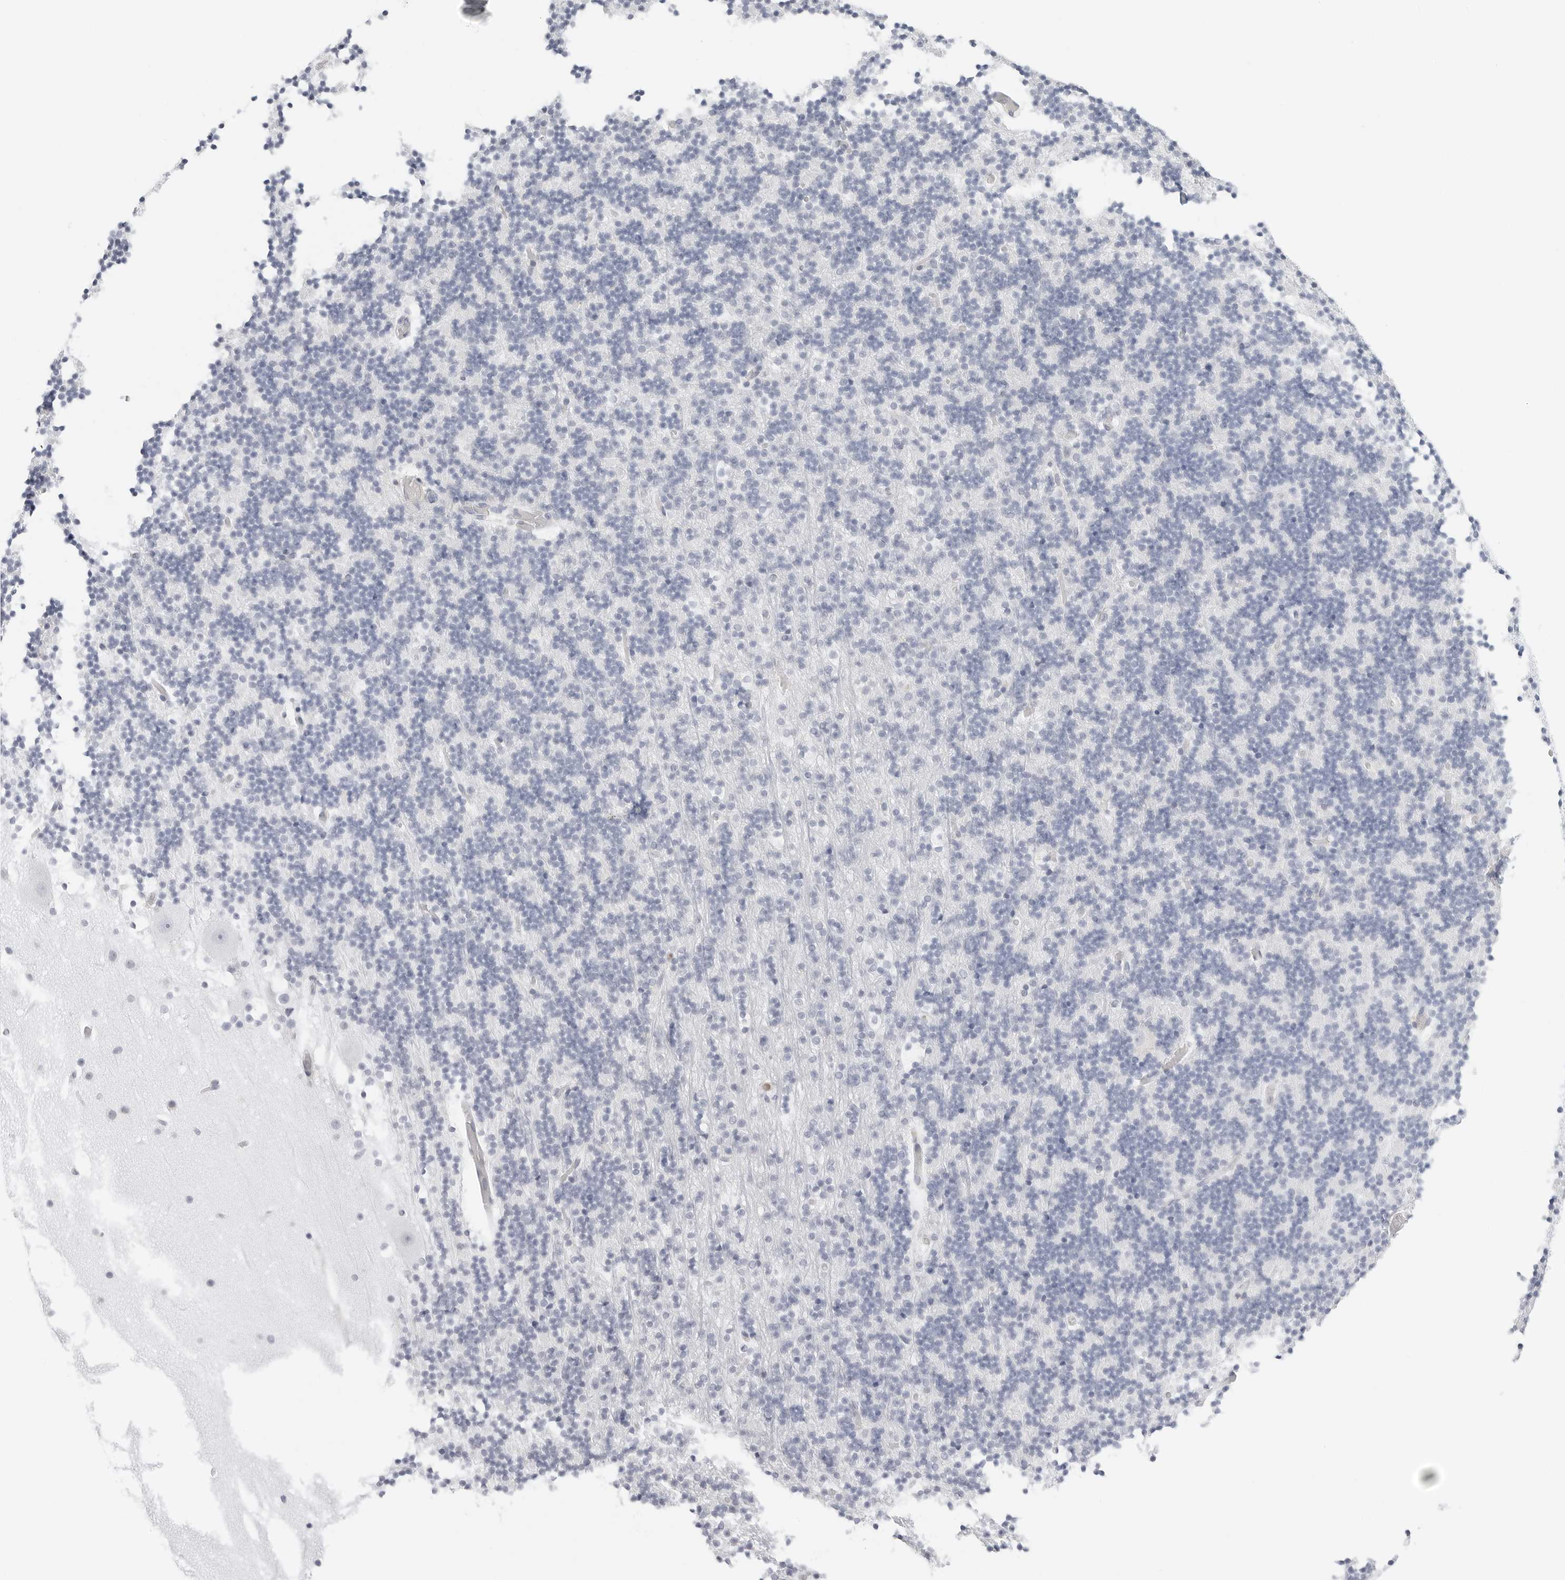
{"staining": {"intensity": "negative", "quantity": "none", "location": "none"}, "tissue": "cerebellum", "cell_type": "Cells in granular layer", "image_type": "normal", "snomed": [{"axis": "morphology", "description": "Normal tissue, NOS"}, {"axis": "topography", "description": "Cerebellum"}], "caption": "A high-resolution histopathology image shows immunohistochemistry staining of unremarkable cerebellum, which shows no significant staining in cells in granular layer. (DAB immunohistochemistry (IHC), high magnification).", "gene": "THEM4", "patient": {"sex": "male", "age": 57}}